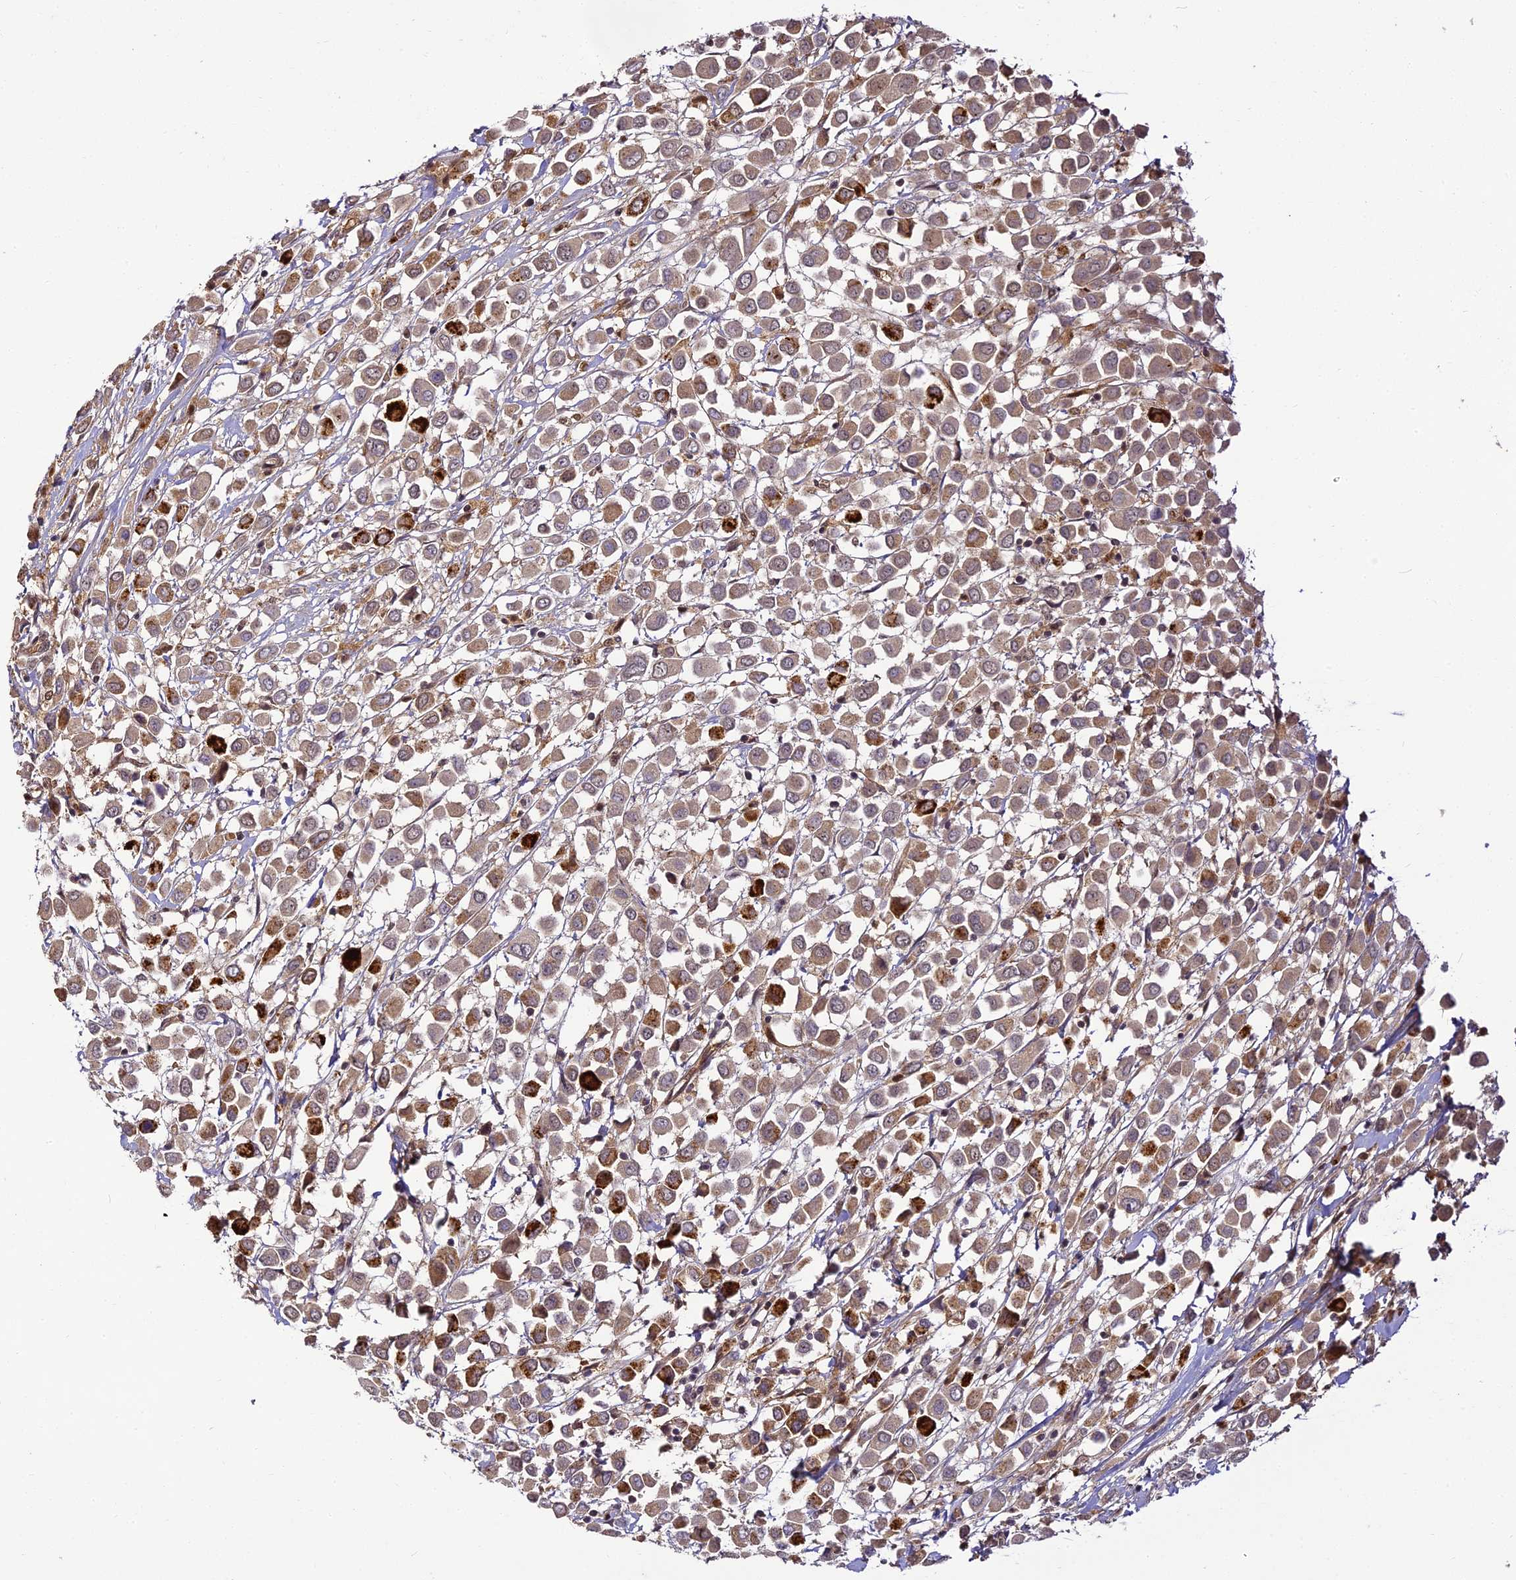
{"staining": {"intensity": "strong", "quantity": "<25%", "location": "cytoplasmic/membranous"}, "tissue": "breast cancer", "cell_type": "Tumor cells", "image_type": "cancer", "snomed": [{"axis": "morphology", "description": "Duct carcinoma"}, {"axis": "topography", "description": "Breast"}], "caption": "Tumor cells demonstrate strong cytoplasmic/membranous staining in approximately <25% of cells in infiltrating ductal carcinoma (breast).", "gene": "BCDIN3D", "patient": {"sex": "female", "age": 61}}